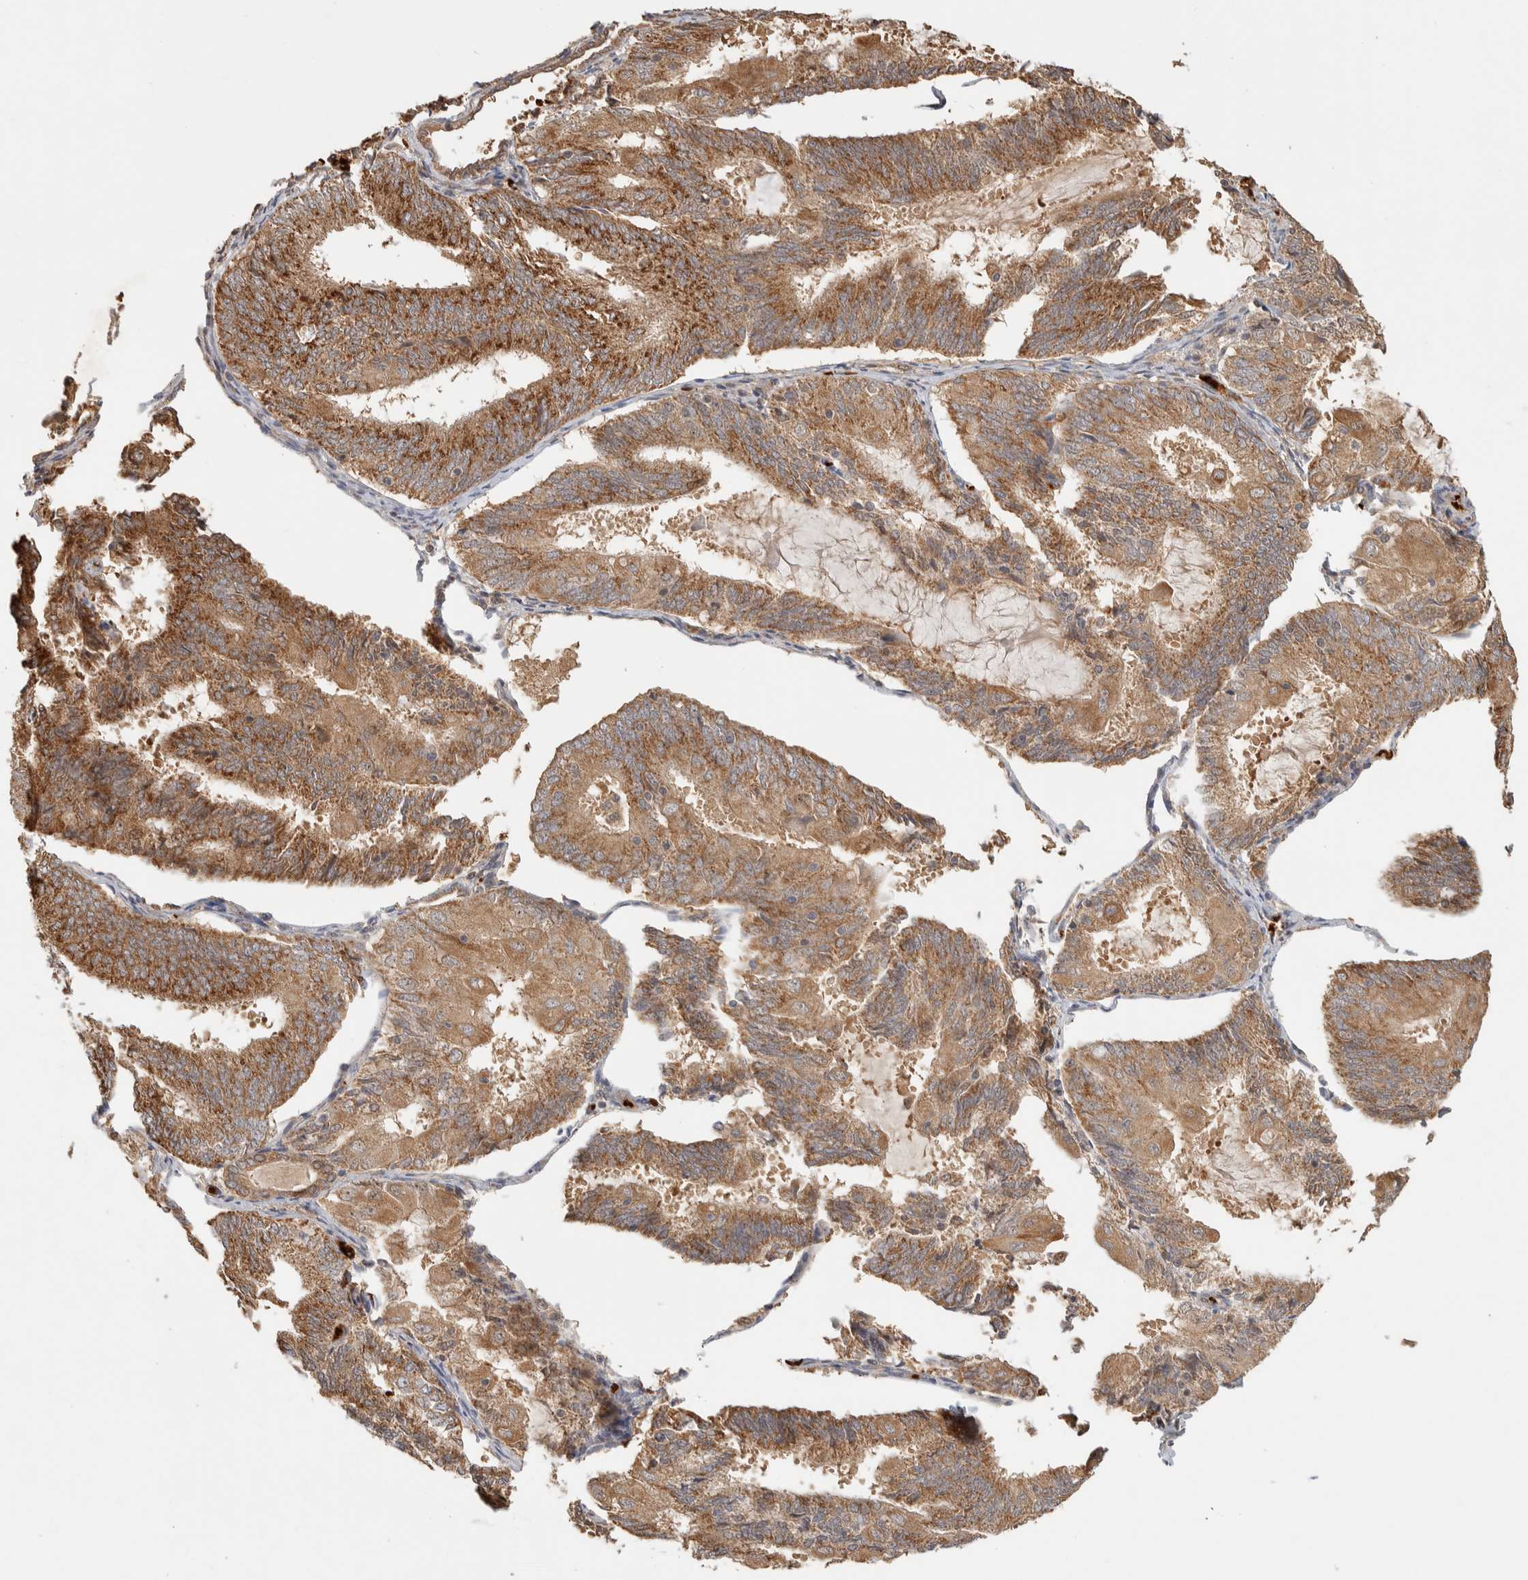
{"staining": {"intensity": "moderate", "quantity": ">75%", "location": "cytoplasmic/membranous"}, "tissue": "endometrial cancer", "cell_type": "Tumor cells", "image_type": "cancer", "snomed": [{"axis": "morphology", "description": "Adenocarcinoma, NOS"}, {"axis": "topography", "description": "Endometrium"}], "caption": "Brown immunohistochemical staining in human adenocarcinoma (endometrial) demonstrates moderate cytoplasmic/membranous staining in approximately >75% of tumor cells.", "gene": "TTI2", "patient": {"sex": "female", "age": 81}}